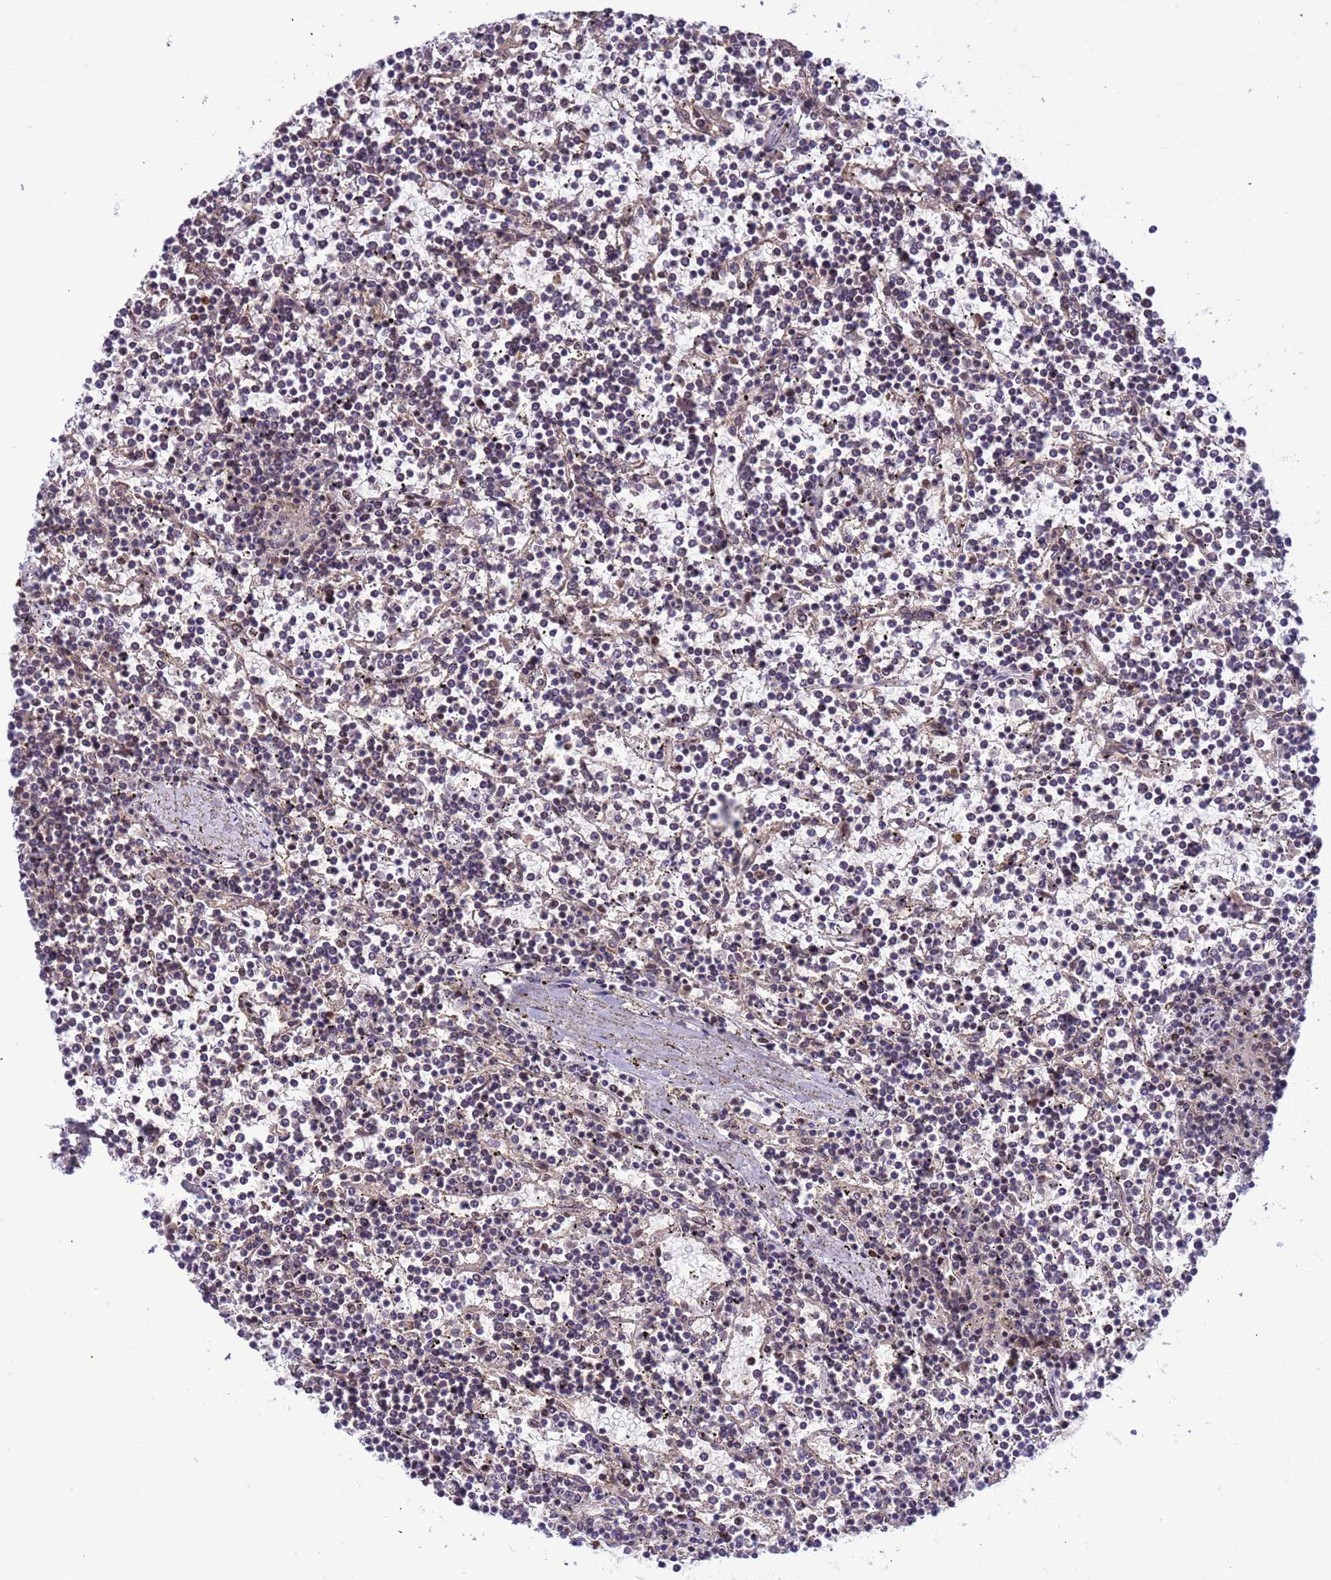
{"staining": {"intensity": "moderate", "quantity": "<25%", "location": "nuclear"}, "tissue": "lymphoma", "cell_type": "Tumor cells", "image_type": "cancer", "snomed": [{"axis": "morphology", "description": "Malignant lymphoma, non-Hodgkin's type, Low grade"}, {"axis": "topography", "description": "Spleen"}], "caption": "IHC photomicrograph of neoplastic tissue: malignant lymphoma, non-Hodgkin's type (low-grade) stained using IHC reveals low levels of moderate protein expression localized specifically in the nuclear of tumor cells, appearing as a nuclear brown color.", "gene": "SRRT", "patient": {"sex": "female", "age": 19}}